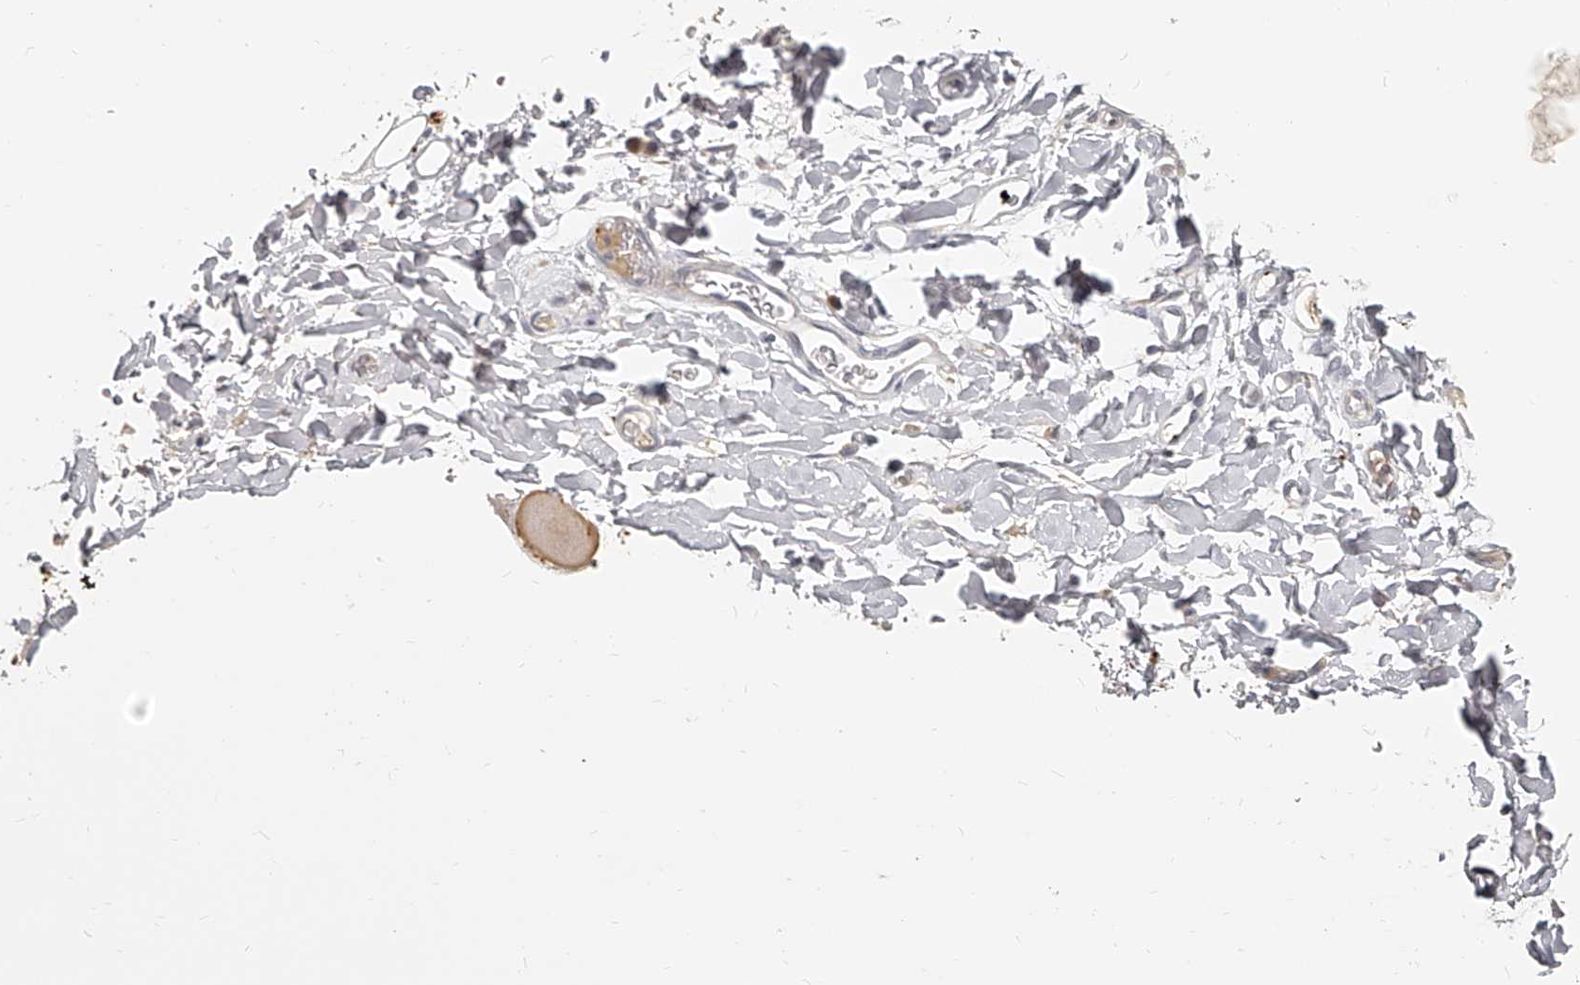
{"staining": {"intensity": "negative", "quantity": "none", "location": "none"}, "tissue": "adipose tissue", "cell_type": "Adipocytes", "image_type": "normal", "snomed": [{"axis": "morphology", "description": "Normal tissue, NOS"}, {"axis": "morphology", "description": "Adenocarcinoma, NOS"}, {"axis": "topography", "description": "Esophagus"}], "caption": "High magnification brightfield microscopy of normal adipose tissue stained with DAB (brown) and counterstained with hematoxylin (blue): adipocytes show no significant positivity. Nuclei are stained in blue.", "gene": "ITGB3", "patient": {"sex": "male", "age": 62}}